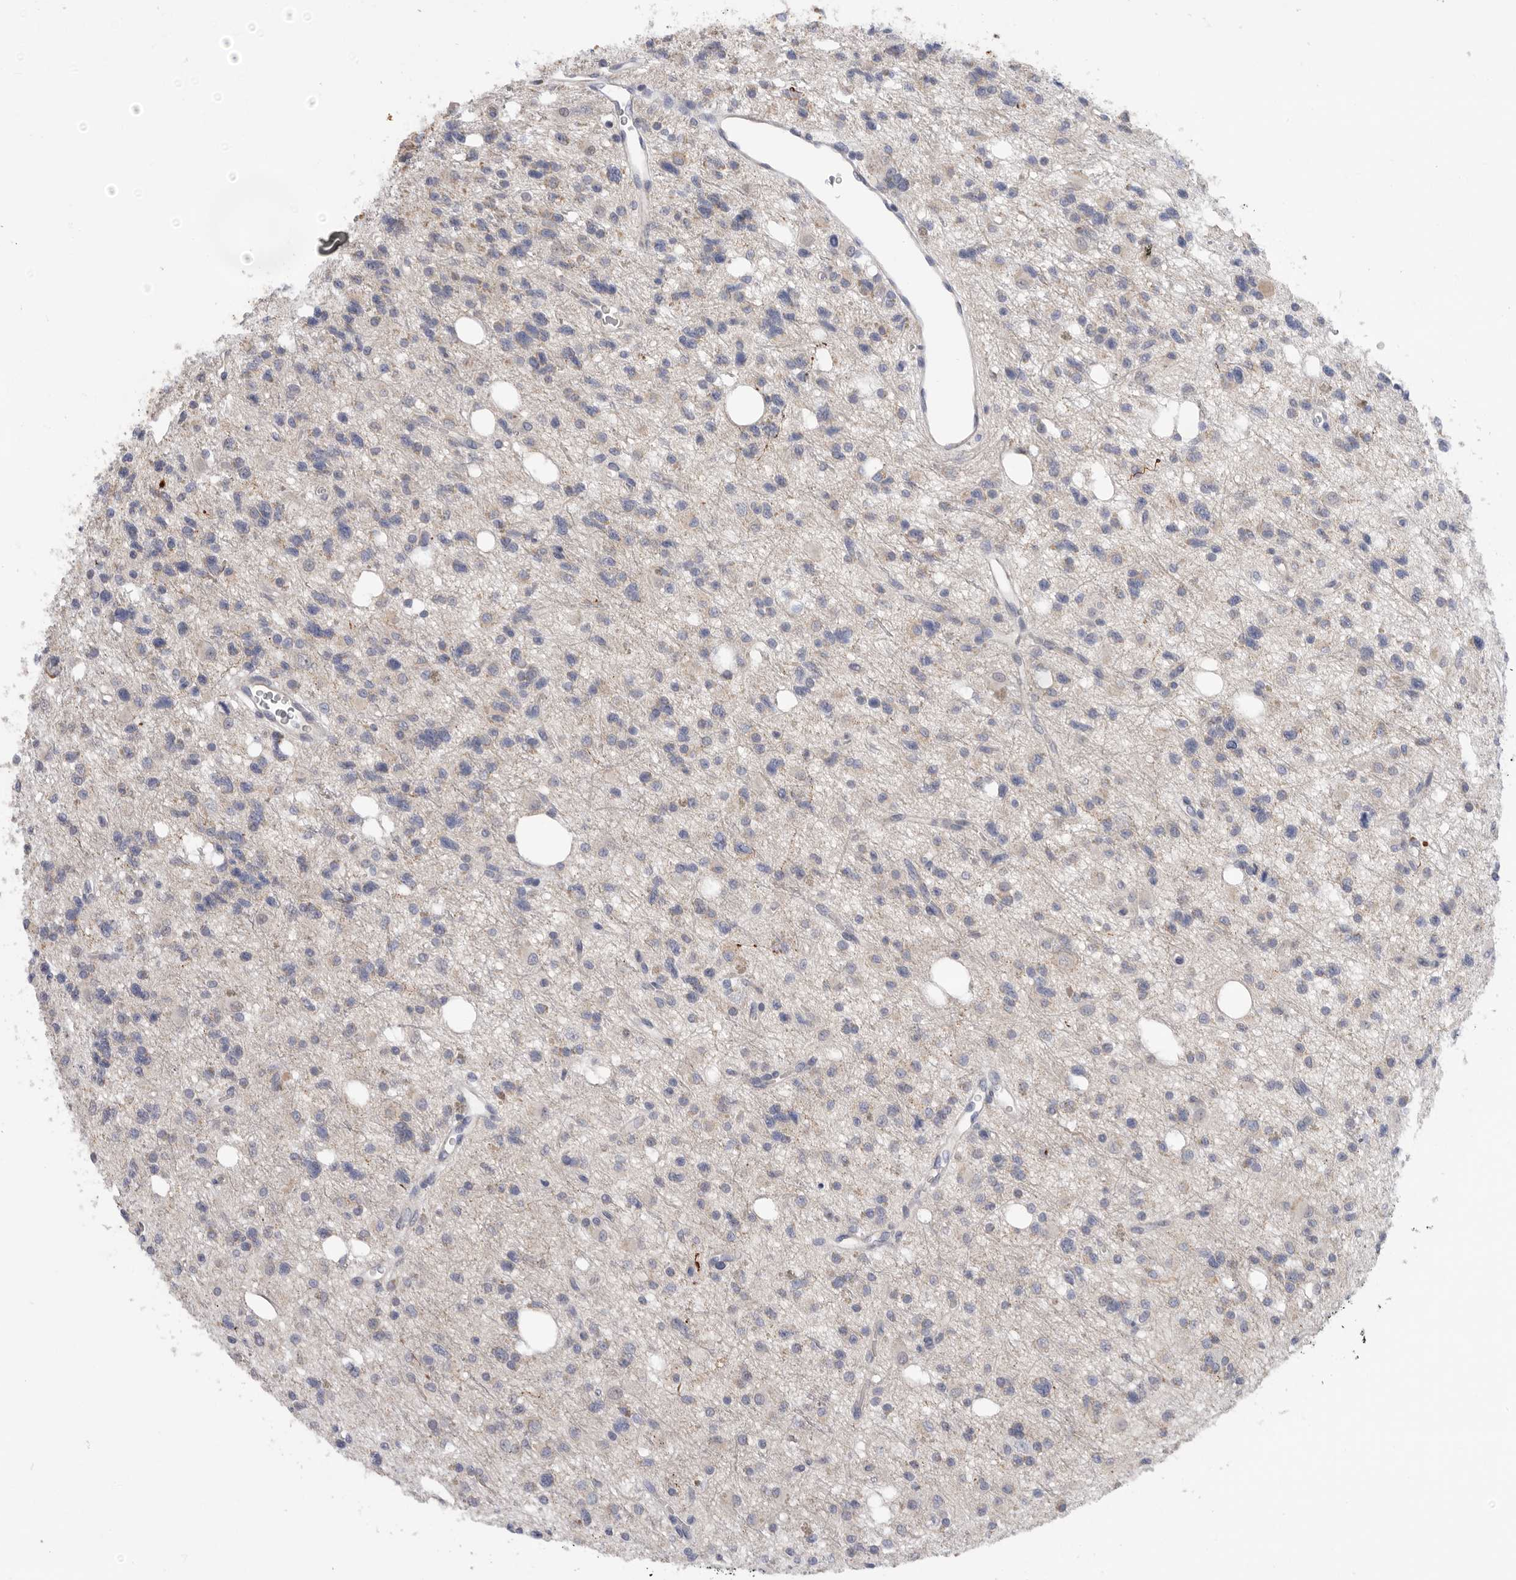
{"staining": {"intensity": "weak", "quantity": "<25%", "location": "cytoplasmic/membranous"}, "tissue": "glioma", "cell_type": "Tumor cells", "image_type": "cancer", "snomed": [{"axis": "morphology", "description": "Glioma, malignant, High grade"}, {"axis": "topography", "description": "Brain"}], "caption": "An IHC histopathology image of malignant glioma (high-grade) is shown. There is no staining in tumor cells of malignant glioma (high-grade).", "gene": "MTFR1L", "patient": {"sex": "female", "age": 62}}